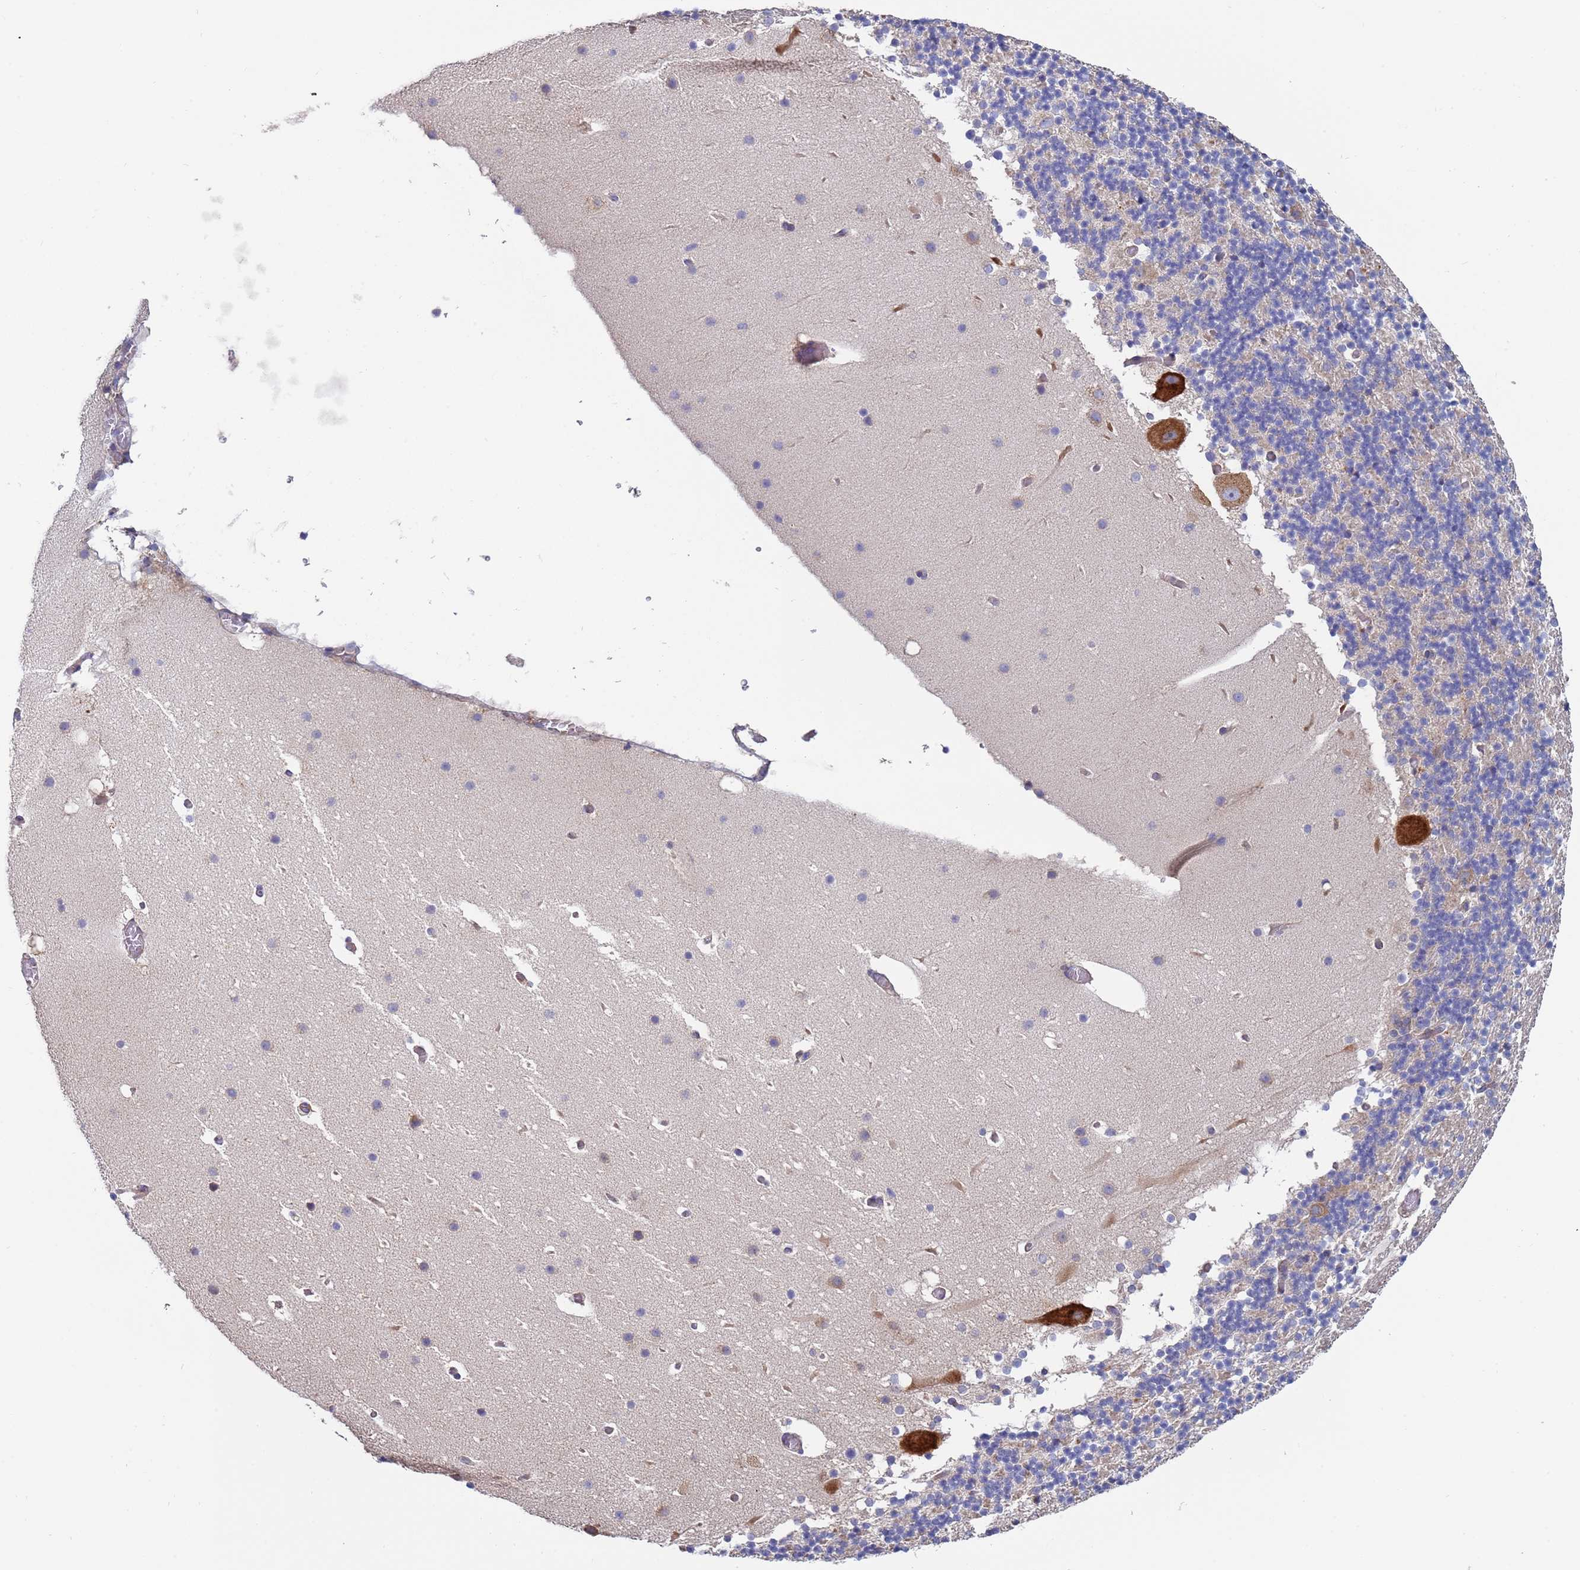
{"staining": {"intensity": "negative", "quantity": "none", "location": "none"}, "tissue": "cerebellum", "cell_type": "Cells in granular layer", "image_type": "normal", "snomed": [{"axis": "morphology", "description": "Normal tissue, NOS"}, {"axis": "topography", "description": "Cerebellum"}], "caption": "Micrograph shows no significant protein positivity in cells in granular layer of benign cerebellum.", "gene": "ENSG00000286098", "patient": {"sex": "male", "age": 57}}